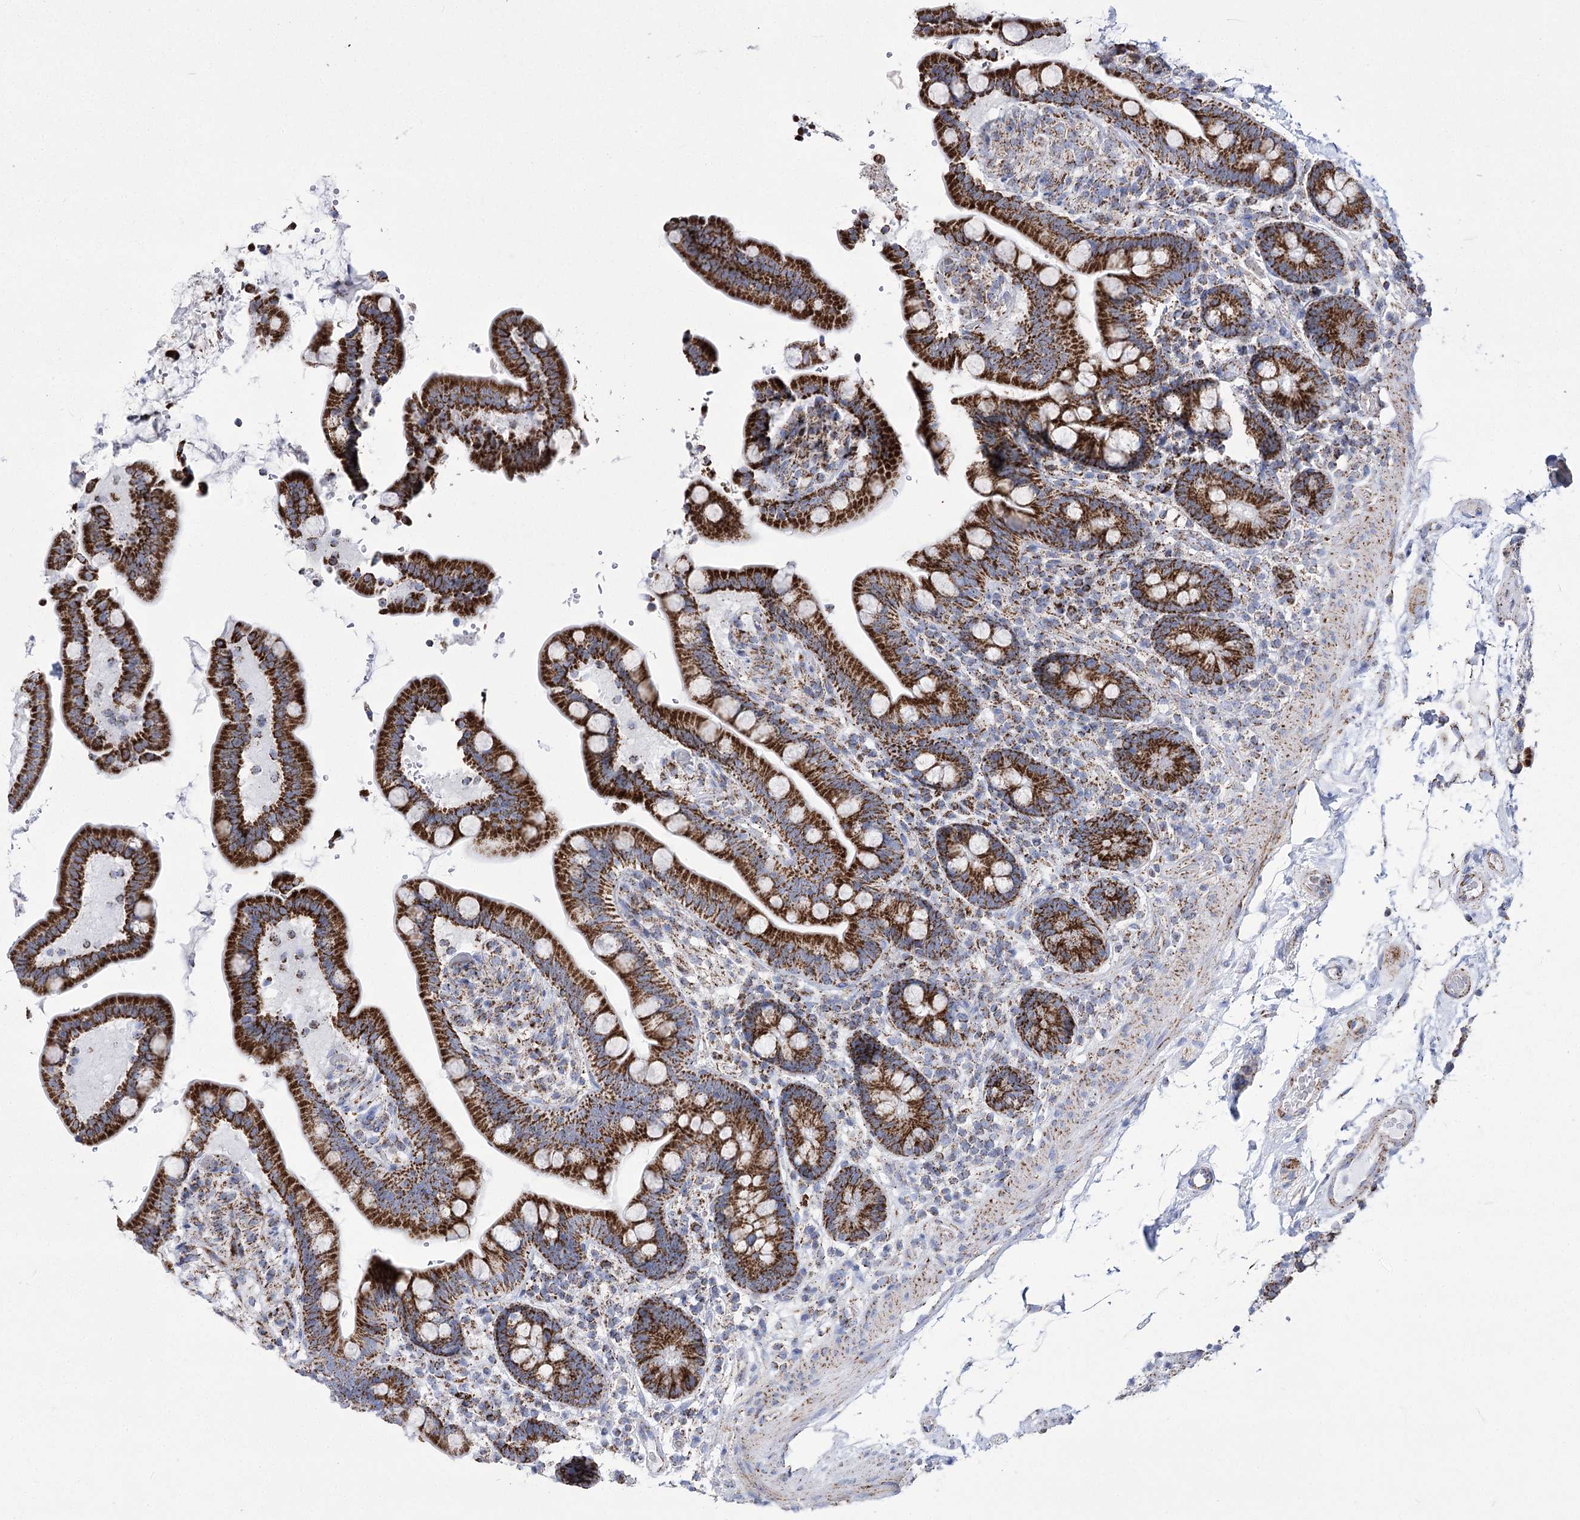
{"staining": {"intensity": "moderate", "quantity": ">75%", "location": "cytoplasmic/membranous"}, "tissue": "colon", "cell_type": "Endothelial cells", "image_type": "normal", "snomed": [{"axis": "morphology", "description": "Normal tissue, NOS"}, {"axis": "topography", "description": "Smooth muscle"}, {"axis": "topography", "description": "Colon"}], "caption": "Brown immunohistochemical staining in unremarkable colon reveals moderate cytoplasmic/membranous expression in approximately >75% of endothelial cells. The protein is stained brown, and the nuclei are stained in blue (DAB (3,3'-diaminobenzidine) IHC with brightfield microscopy, high magnification).", "gene": "PDHB", "patient": {"sex": "male", "age": 73}}